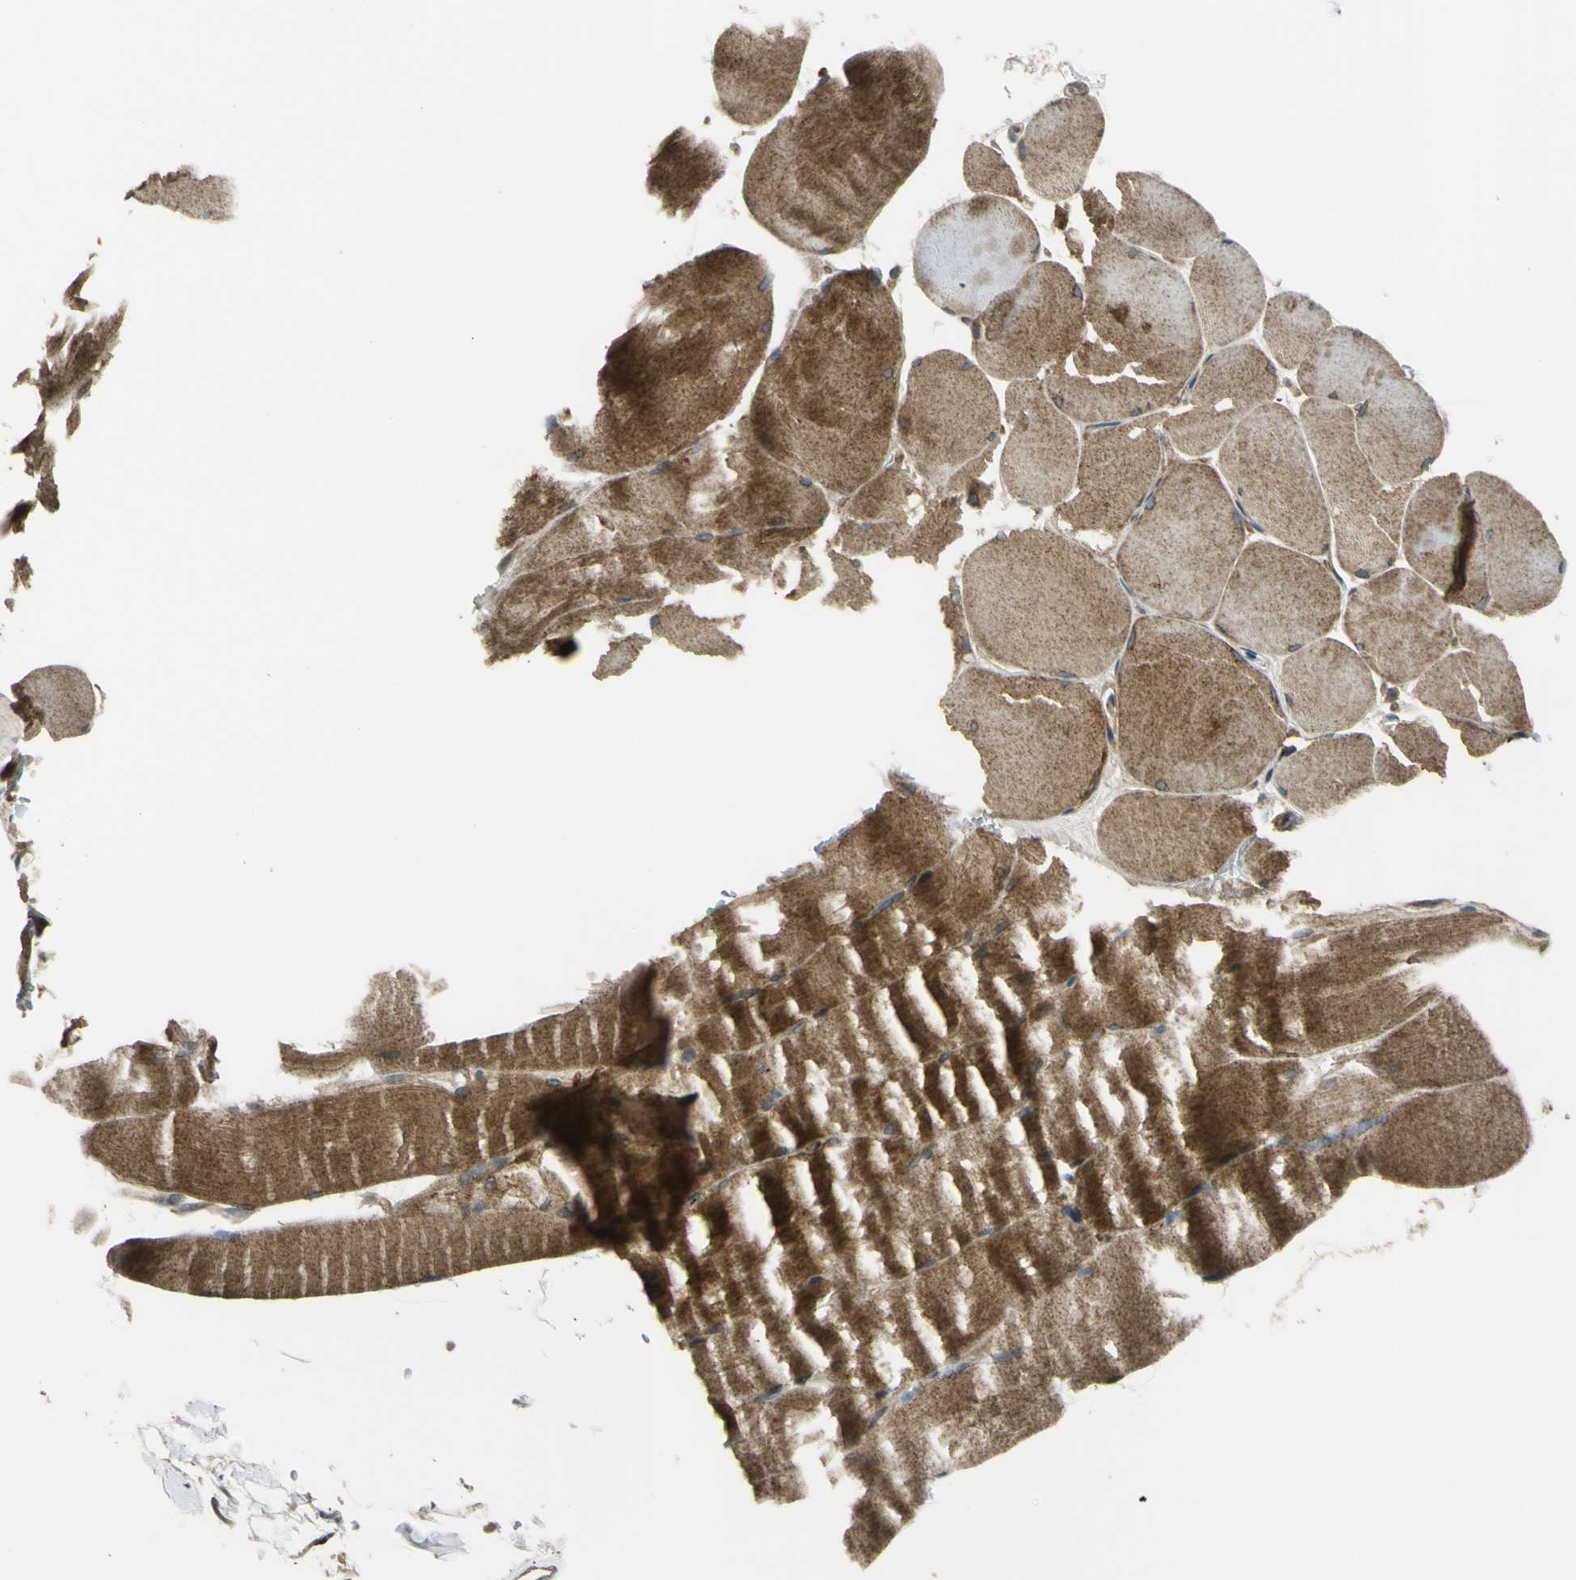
{"staining": {"intensity": "moderate", "quantity": ">75%", "location": "cytoplasmic/membranous"}, "tissue": "skeletal muscle", "cell_type": "Myocytes", "image_type": "normal", "snomed": [{"axis": "morphology", "description": "Normal tissue, NOS"}, {"axis": "topography", "description": "Skin"}, {"axis": "topography", "description": "Skeletal muscle"}], "caption": "The histopathology image reveals staining of normal skeletal muscle, revealing moderate cytoplasmic/membranous protein expression (brown color) within myocytes. The protein of interest is shown in brown color, while the nuclei are stained blue.", "gene": "FLII", "patient": {"sex": "male", "age": 83}}